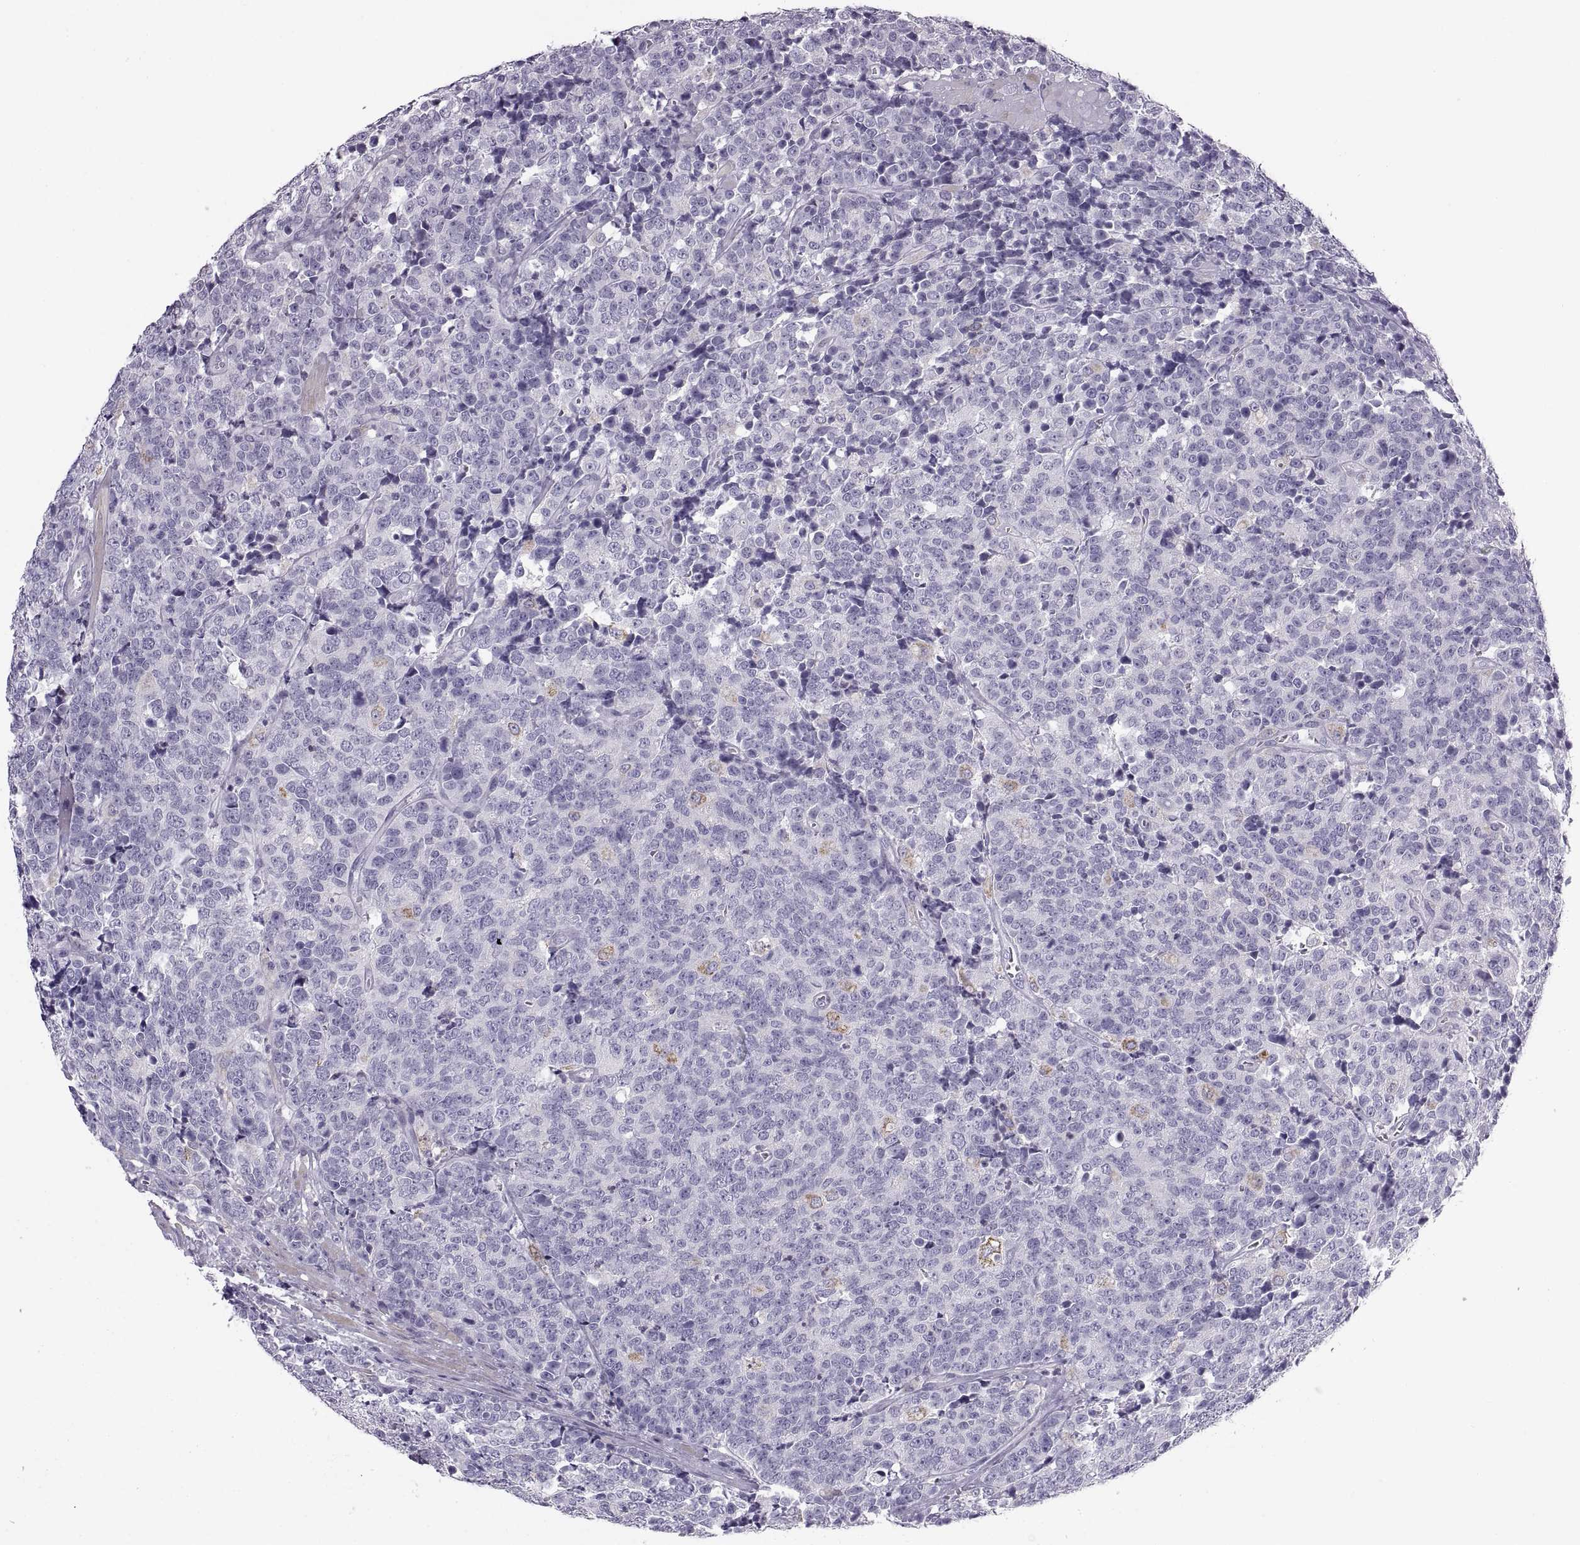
{"staining": {"intensity": "negative", "quantity": "none", "location": "none"}, "tissue": "prostate cancer", "cell_type": "Tumor cells", "image_type": "cancer", "snomed": [{"axis": "morphology", "description": "Adenocarcinoma, NOS"}, {"axis": "topography", "description": "Prostate"}], "caption": "An IHC micrograph of prostate cancer is shown. There is no staining in tumor cells of prostate cancer. Nuclei are stained in blue.", "gene": "COL9A3", "patient": {"sex": "male", "age": 67}}